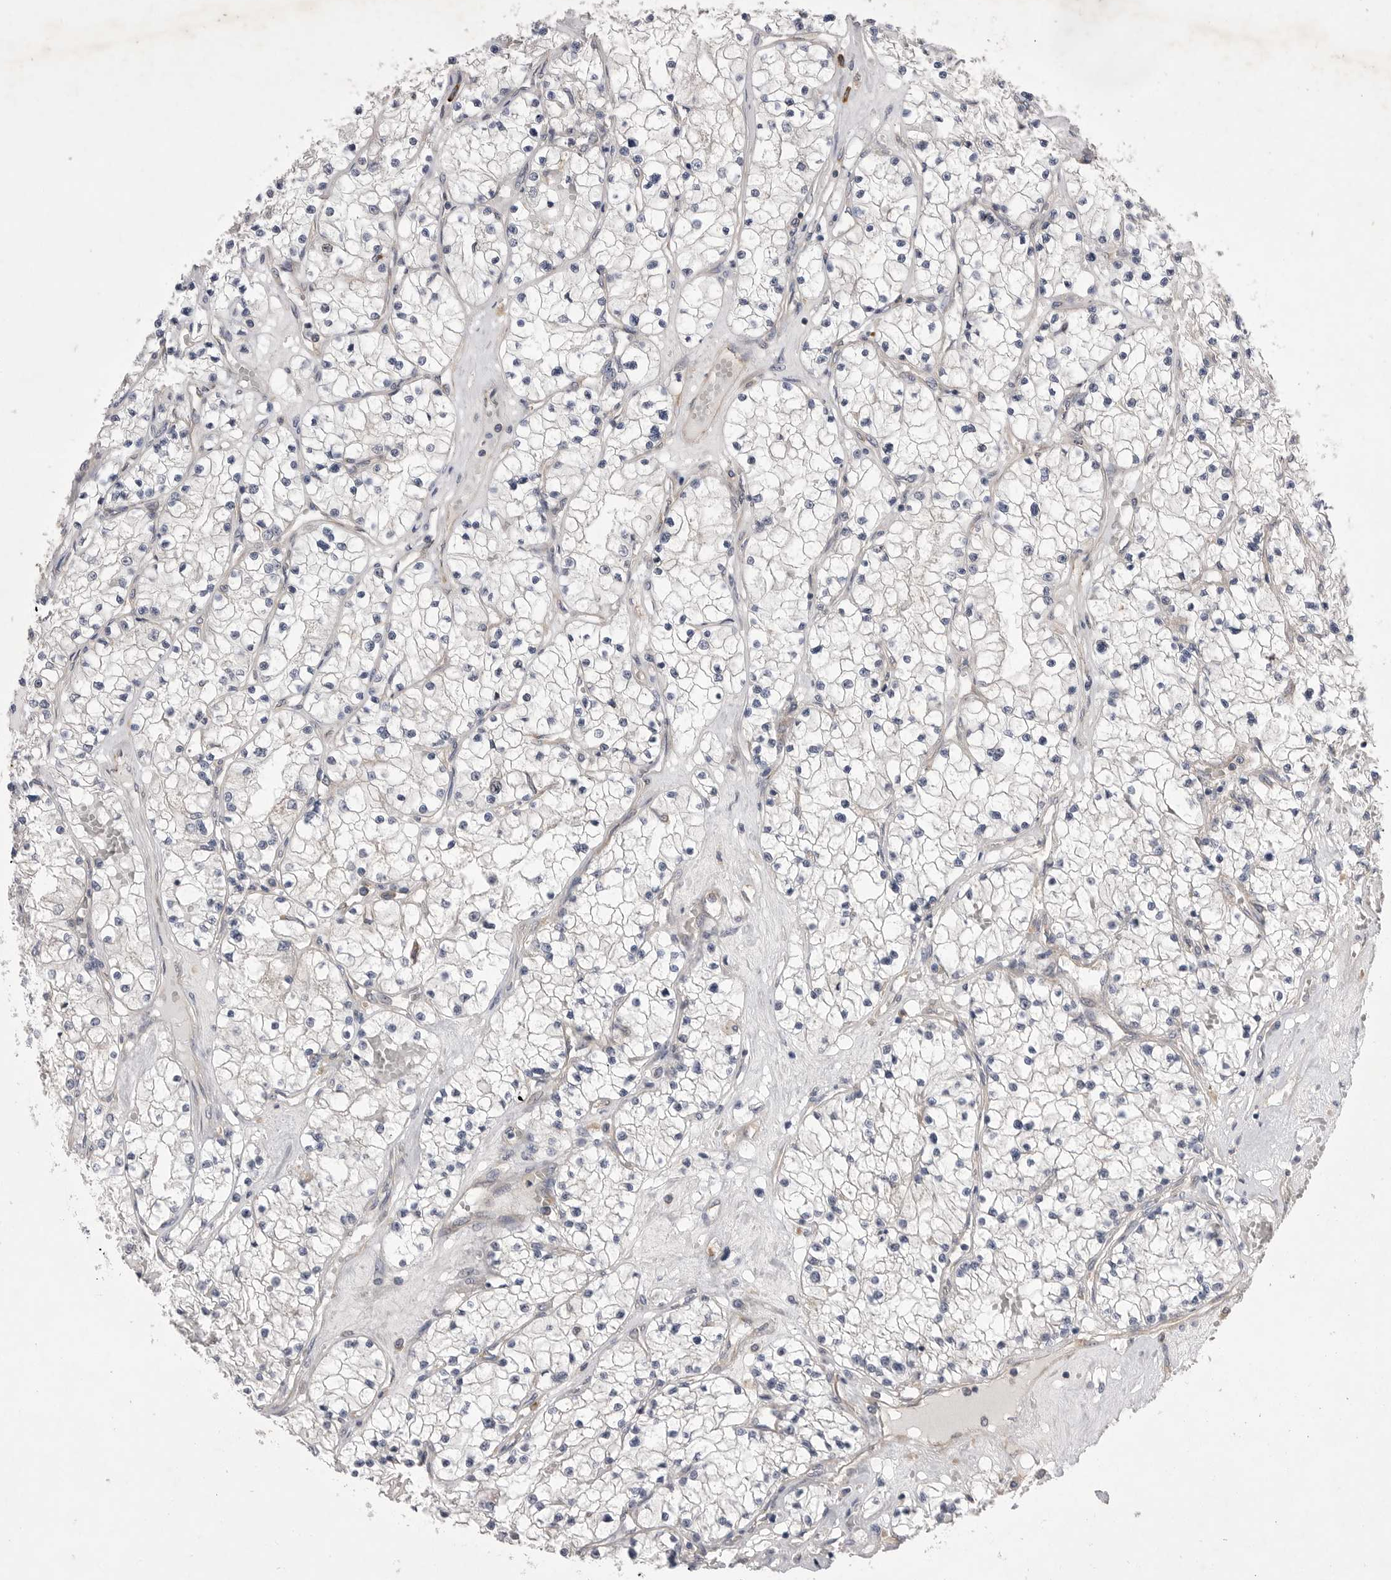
{"staining": {"intensity": "negative", "quantity": "none", "location": "none"}, "tissue": "renal cancer", "cell_type": "Tumor cells", "image_type": "cancer", "snomed": [{"axis": "morphology", "description": "Normal tissue, NOS"}, {"axis": "morphology", "description": "Adenocarcinoma, NOS"}, {"axis": "topography", "description": "Kidney"}], "caption": "IHC histopathology image of renal cancer stained for a protein (brown), which demonstrates no positivity in tumor cells. (DAB (3,3'-diaminobenzidine) immunohistochemistry (IHC) with hematoxylin counter stain).", "gene": "VAC14", "patient": {"sex": "male", "age": 68}}